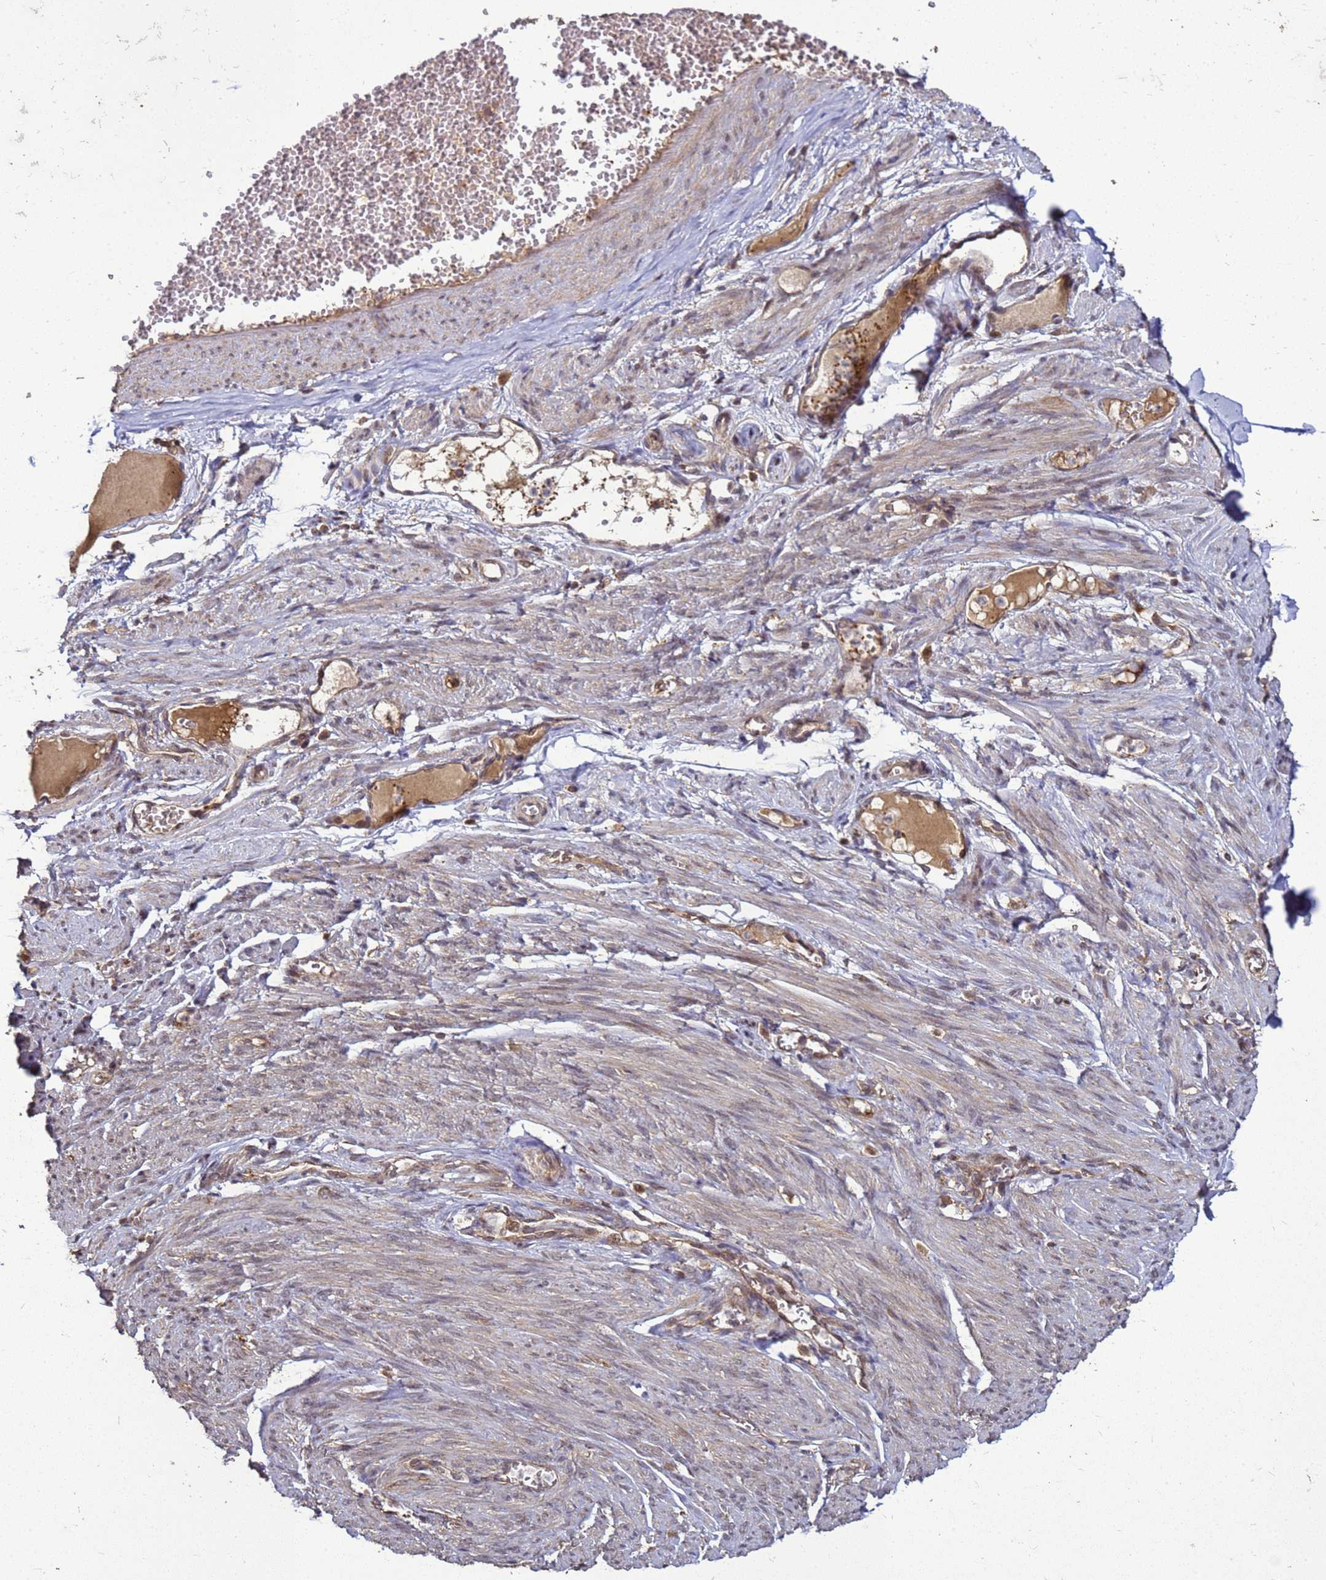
{"staining": {"intensity": "moderate", "quantity": "25%-75%", "location": "nuclear"}, "tissue": "soft tissue", "cell_type": "Chondrocytes", "image_type": "normal", "snomed": [{"axis": "morphology", "description": "Normal tissue, NOS"}, {"axis": "topography", "description": "Smooth muscle"}, {"axis": "topography", "description": "Peripheral nerve tissue"}], "caption": "A medium amount of moderate nuclear expression is present in about 25%-75% of chondrocytes in normal soft tissue. (DAB (3,3'-diaminobenzidine) IHC, brown staining for protein, blue staining for nuclei).", "gene": "CRBN", "patient": {"sex": "female", "age": 39}}